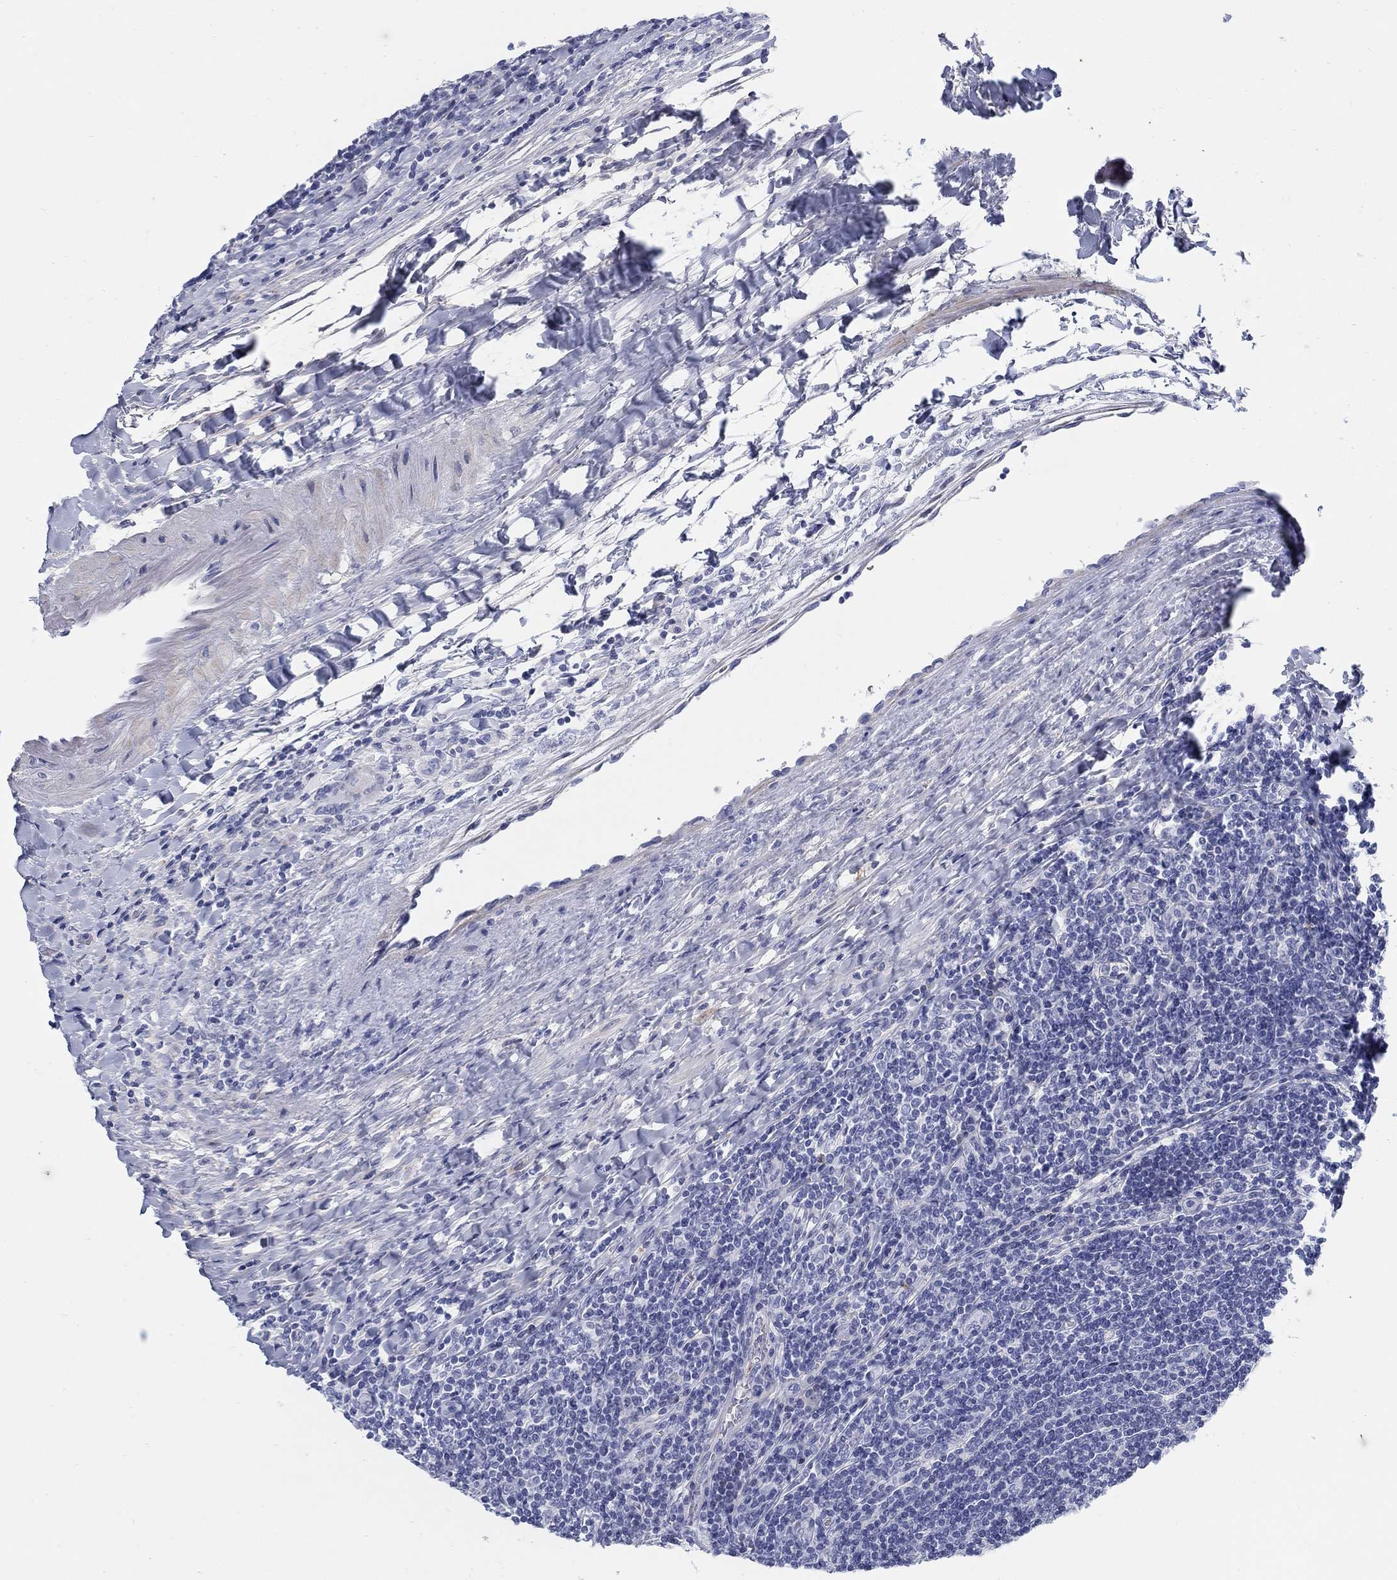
{"staining": {"intensity": "negative", "quantity": "none", "location": "none"}, "tissue": "lymphoma", "cell_type": "Tumor cells", "image_type": "cancer", "snomed": [{"axis": "morphology", "description": "Hodgkin's disease, NOS"}, {"axis": "topography", "description": "Lymph node"}], "caption": "High power microscopy image of an immunohistochemistry (IHC) micrograph of lymphoma, revealing no significant positivity in tumor cells. The staining was performed using DAB to visualize the protein expression in brown, while the nuclei were stained in blue with hematoxylin (Magnification: 20x).", "gene": "HEATR4", "patient": {"sex": "male", "age": 40}}